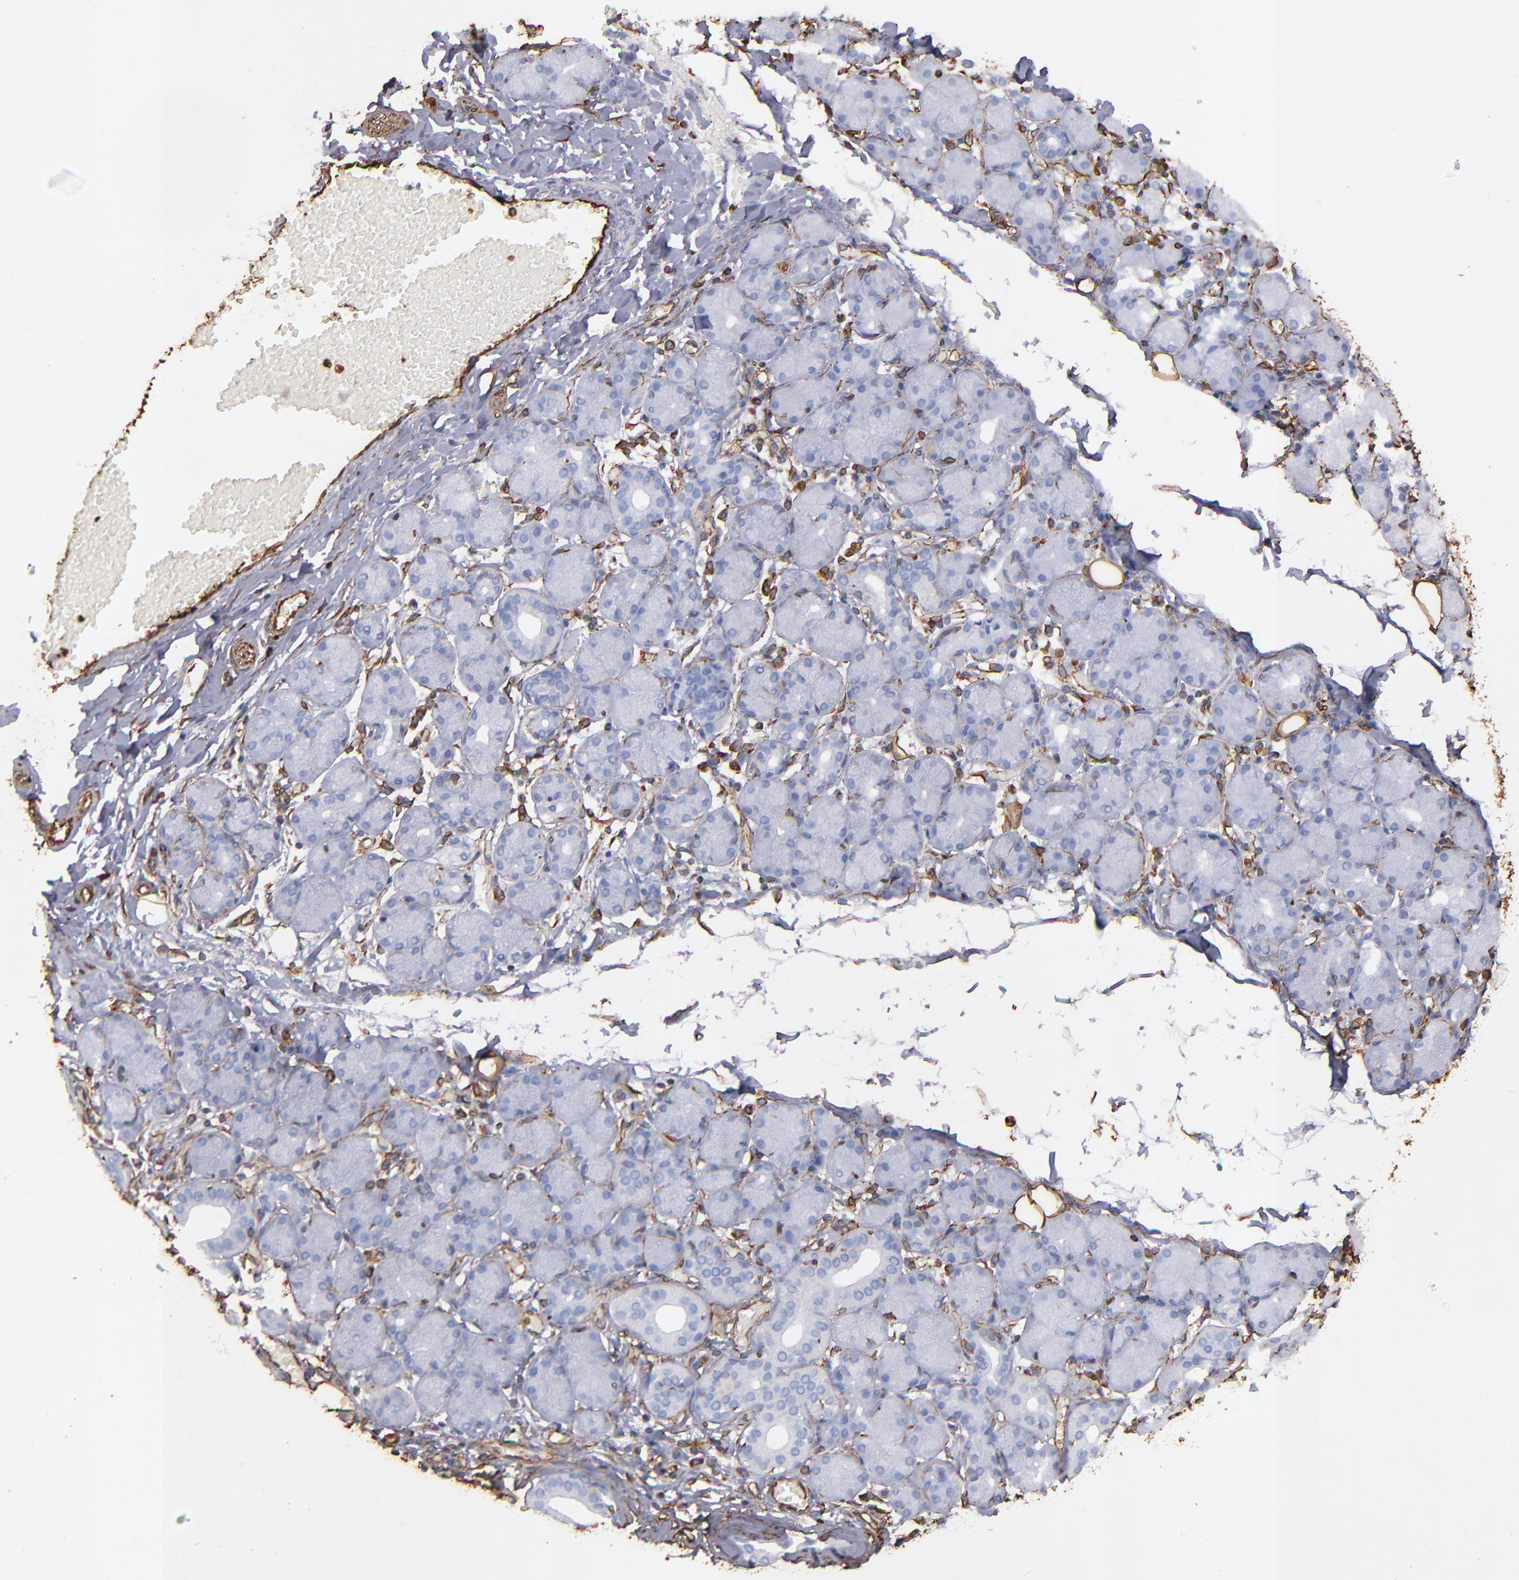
{"staining": {"intensity": "negative", "quantity": "none", "location": "none"}, "tissue": "salivary gland", "cell_type": "Glandular cells", "image_type": "normal", "snomed": [{"axis": "morphology", "description": "Normal tissue, NOS"}, {"axis": "topography", "description": "Salivary gland"}], "caption": "Protein analysis of unremarkable salivary gland exhibits no significant expression in glandular cells. (Brightfield microscopy of DAB immunohistochemistry (IHC) at high magnification).", "gene": "VIM", "patient": {"sex": "female", "age": 24}}